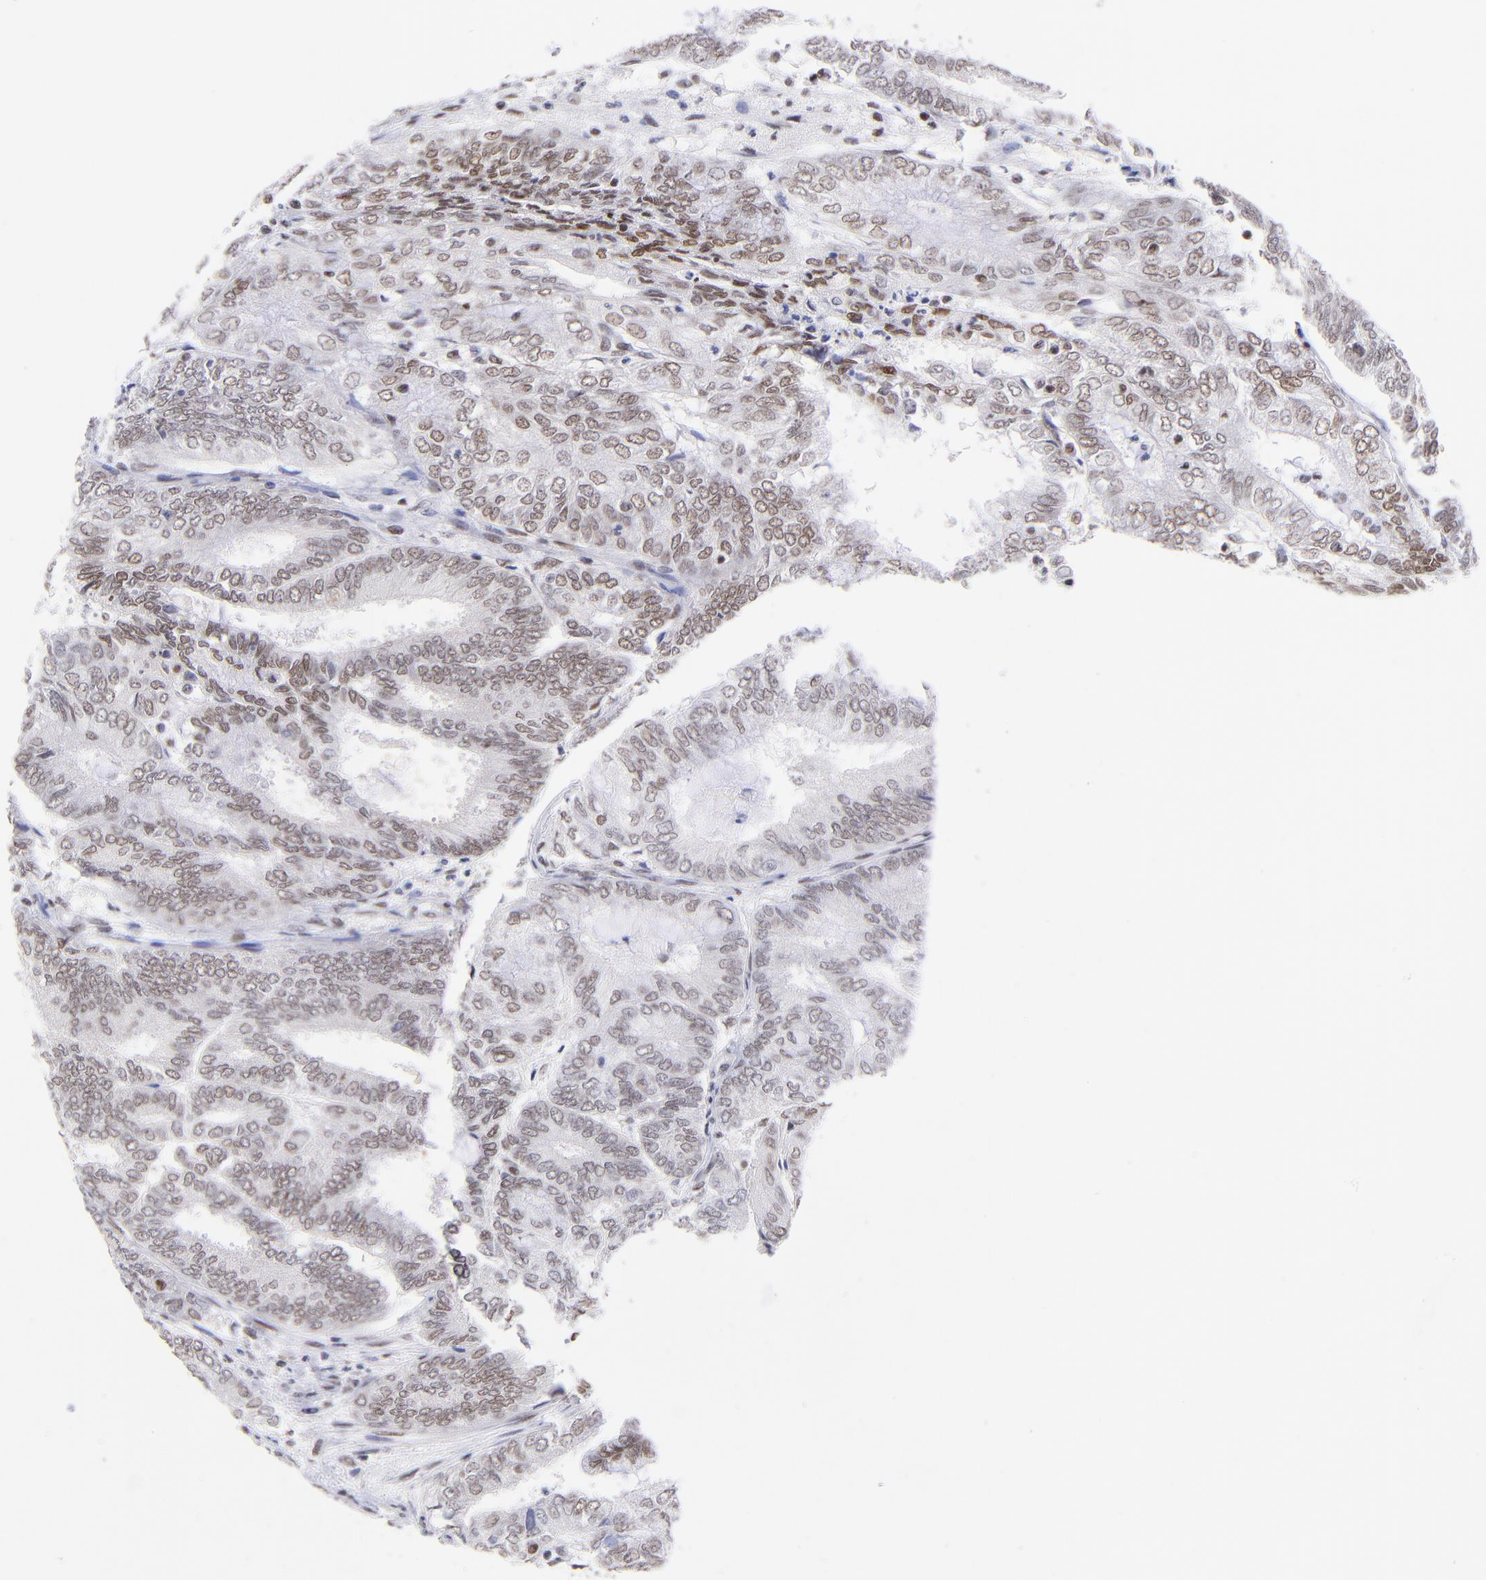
{"staining": {"intensity": "weak", "quantity": ">75%", "location": "nuclear"}, "tissue": "endometrial cancer", "cell_type": "Tumor cells", "image_type": "cancer", "snomed": [{"axis": "morphology", "description": "Adenocarcinoma, NOS"}, {"axis": "topography", "description": "Endometrium"}], "caption": "Tumor cells show low levels of weak nuclear expression in approximately >75% of cells in adenocarcinoma (endometrial).", "gene": "MIDEAS", "patient": {"sex": "female", "age": 59}}